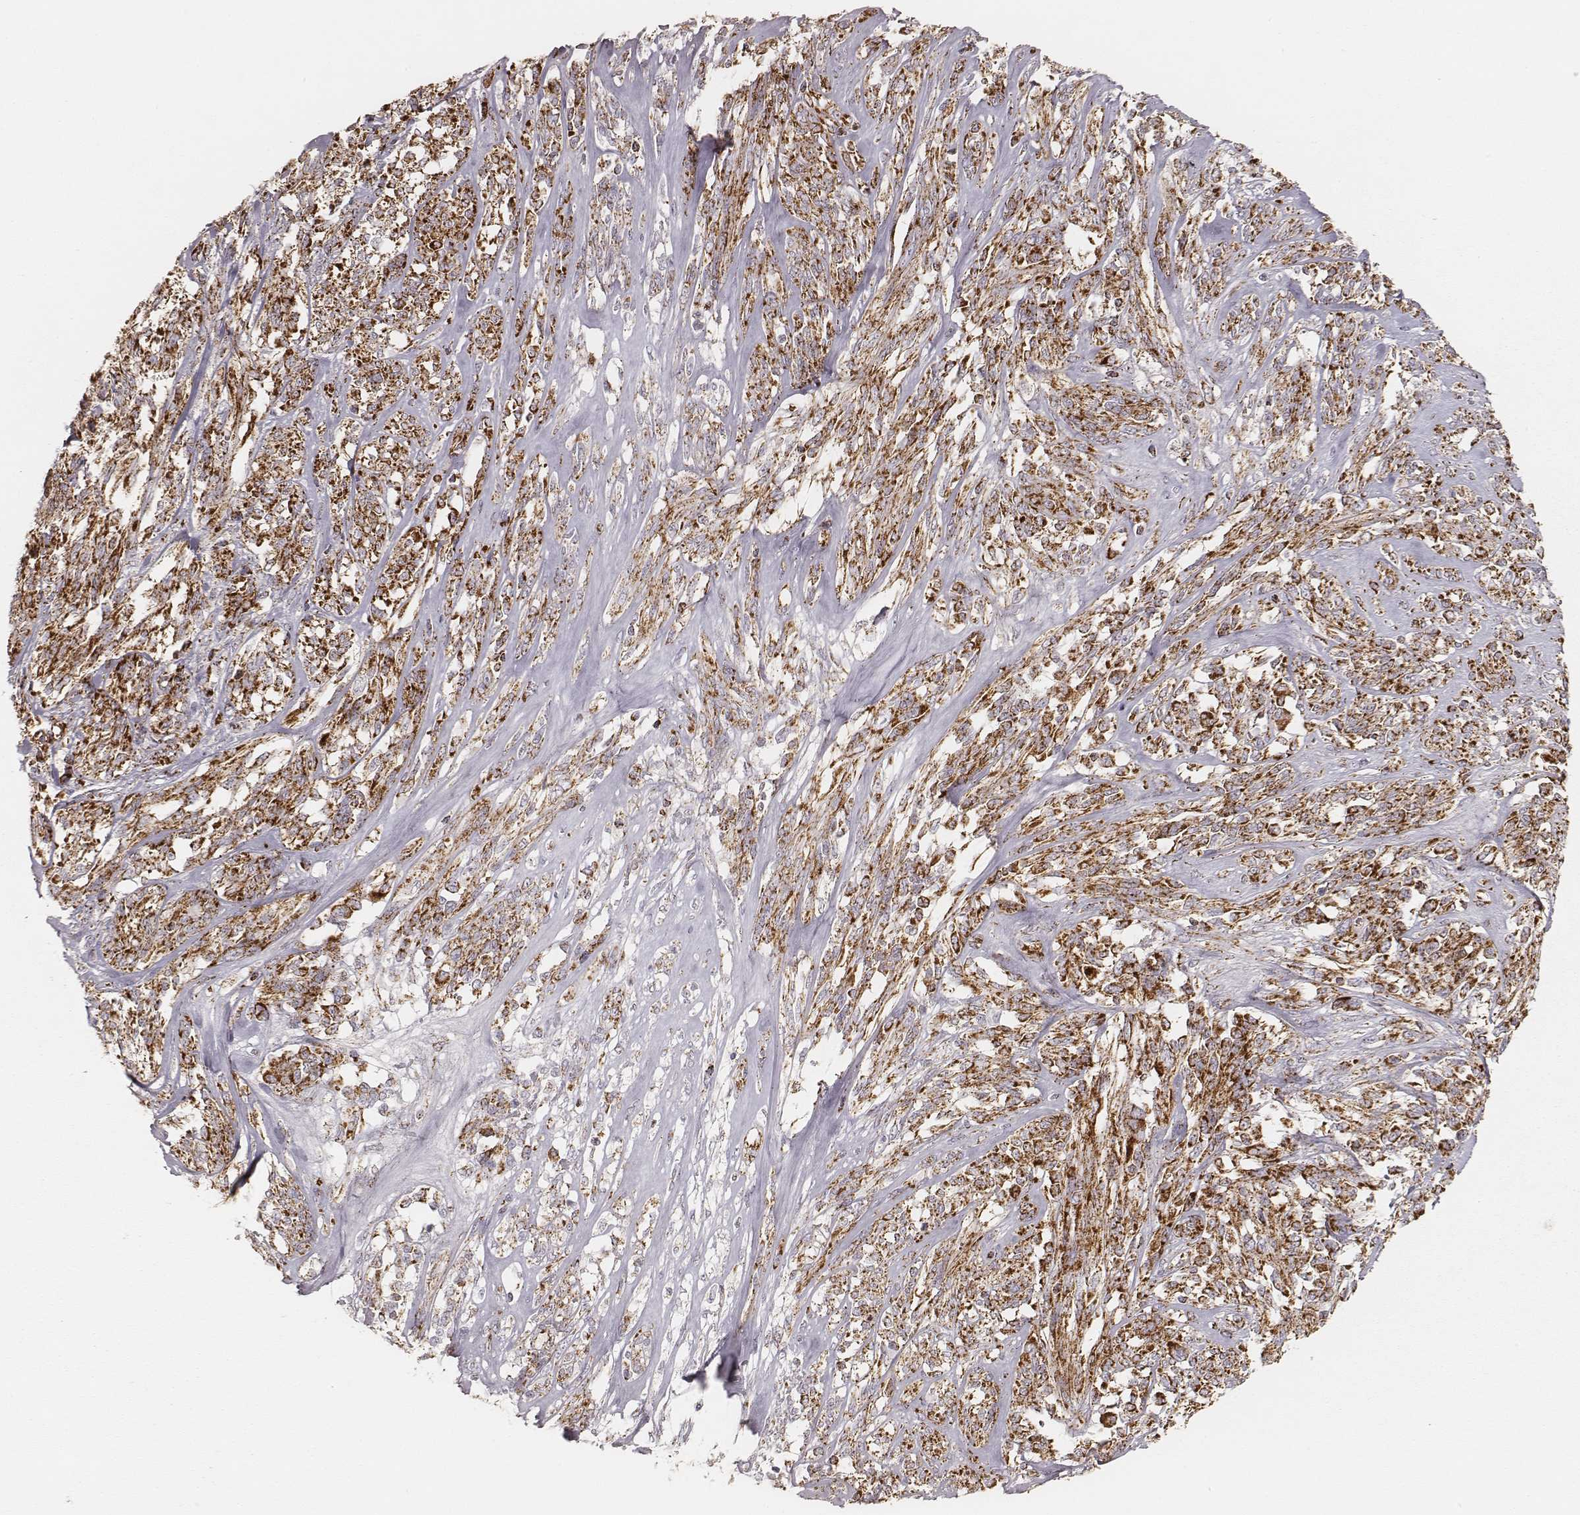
{"staining": {"intensity": "strong", "quantity": ">75%", "location": "cytoplasmic/membranous"}, "tissue": "melanoma", "cell_type": "Tumor cells", "image_type": "cancer", "snomed": [{"axis": "morphology", "description": "Malignant melanoma, NOS"}, {"axis": "topography", "description": "Skin"}], "caption": "Protein expression analysis of human malignant melanoma reveals strong cytoplasmic/membranous staining in approximately >75% of tumor cells.", "gene": "CS", "patient": {"sex": "female", "age": 91}}